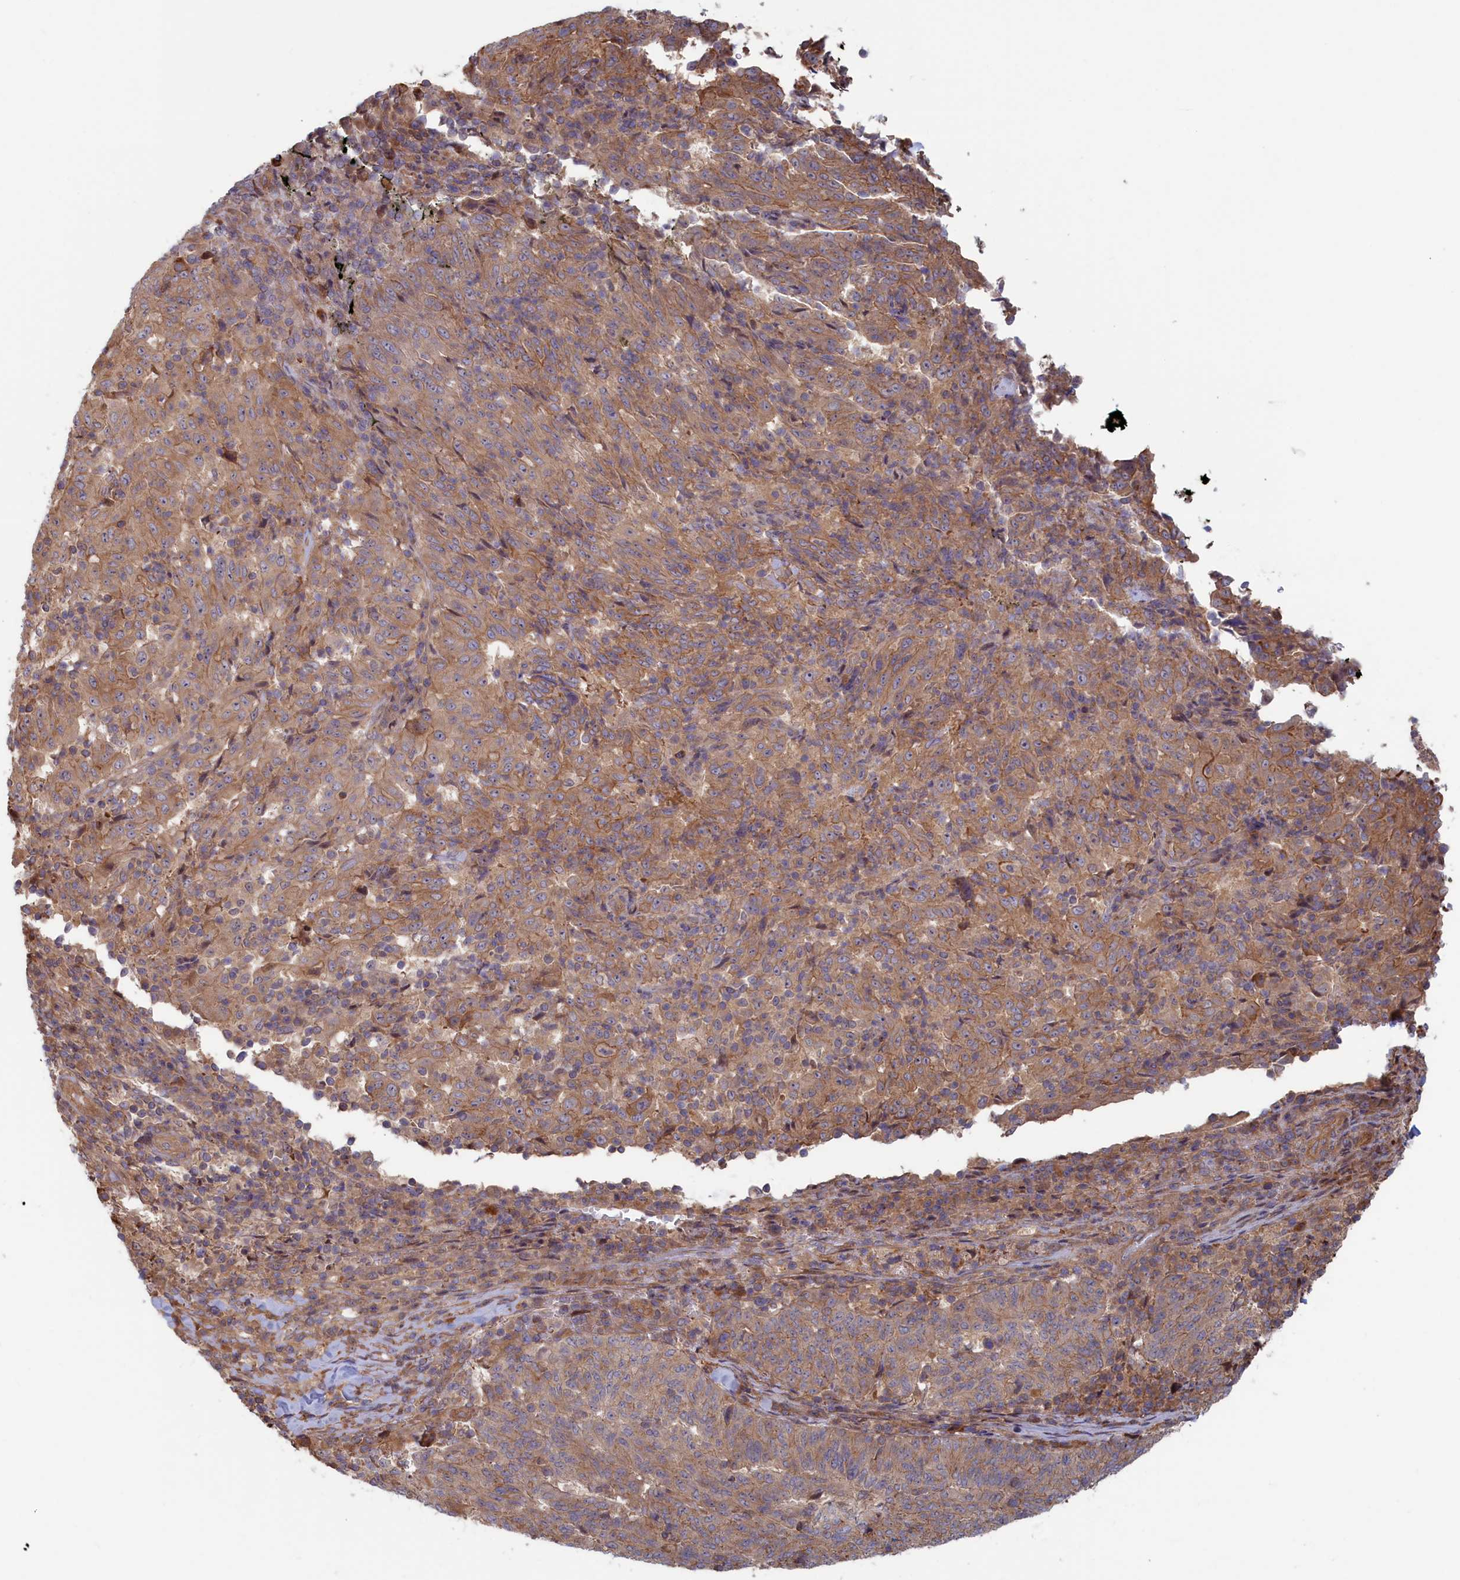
{"staining": {"intensity": "moderate", "quantity": ">75%", "location": "cytoplasmic/membranous"}, "tissue": "pancreatic cancer", "cell_type": "Tumor cells", "image_type": "cancer", "snomed": [{"axis": "morphology", "description": "Adenocarcinoma, NOS"}, {"axis": "topography", "description": "Pancreas"}], "caption": "High-power microscopy captured an immunohistochemistry histopathology image of pancreatic adenocarcinoma, revealing moderate cytoplasmic/membranous positivity in approximately >75% of tumor cells.", "gene": "RILPL1", "patient": {"sex": "male", "age": 63}}